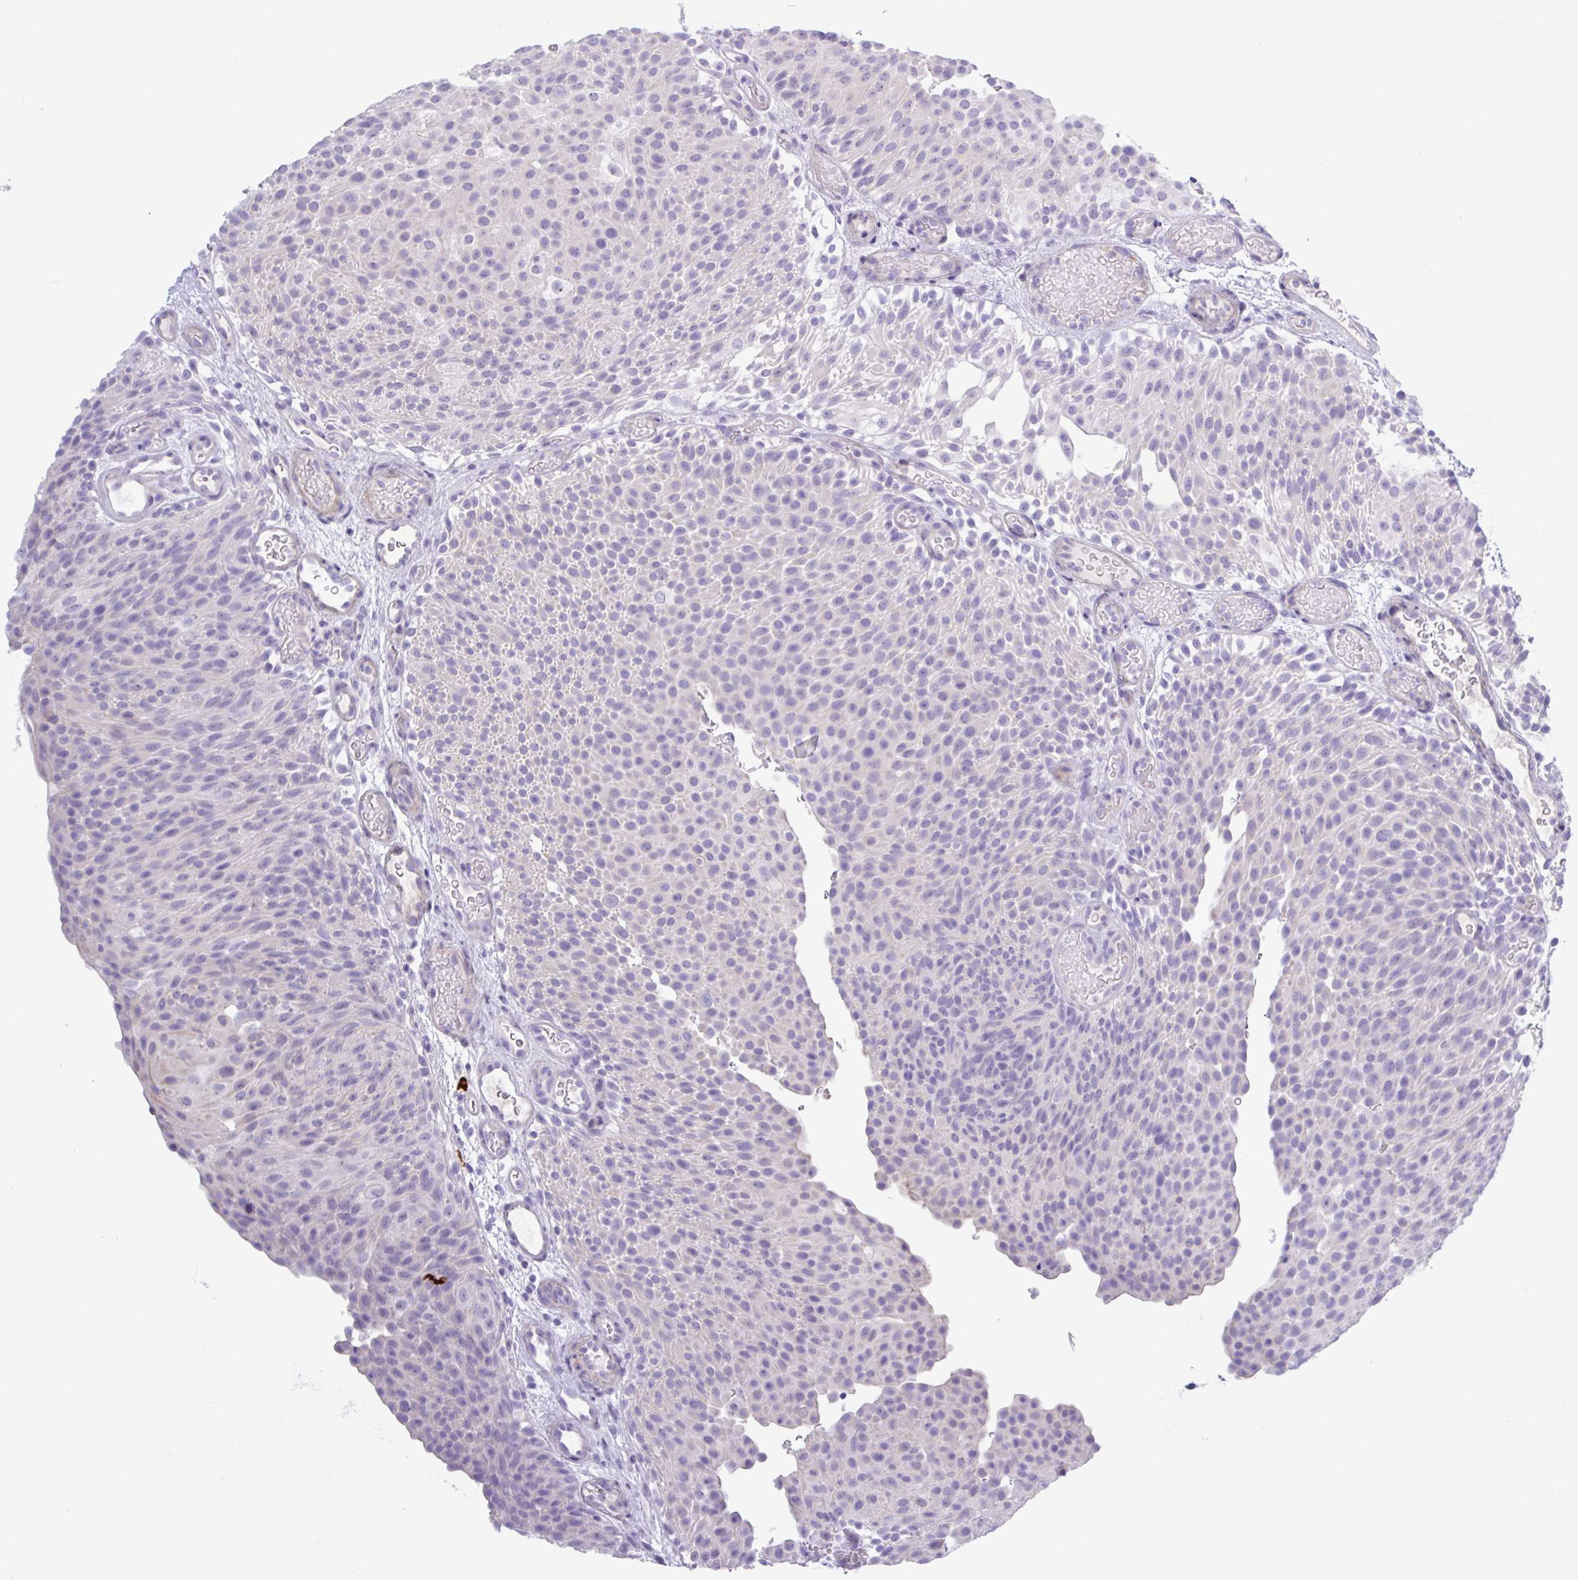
{"staining": {"intensity": "negative", "quantity": "none", "location": "none"}, "tissue": "urothelial cancer", "cell_type": "Tumor cells", "image_type": "cancer", "snomed": [{"axis": "morphology", "description": "Urothelial carcinoma, Low grade"}, {"axis": "topography", "description": "Urinary bladder"}], "caption": "Micrograph shows no protein expression in tumor cells of urothelial cancer tissue.", "gene": "MRM2", "patient": {"sex": "male", "age": 78}}